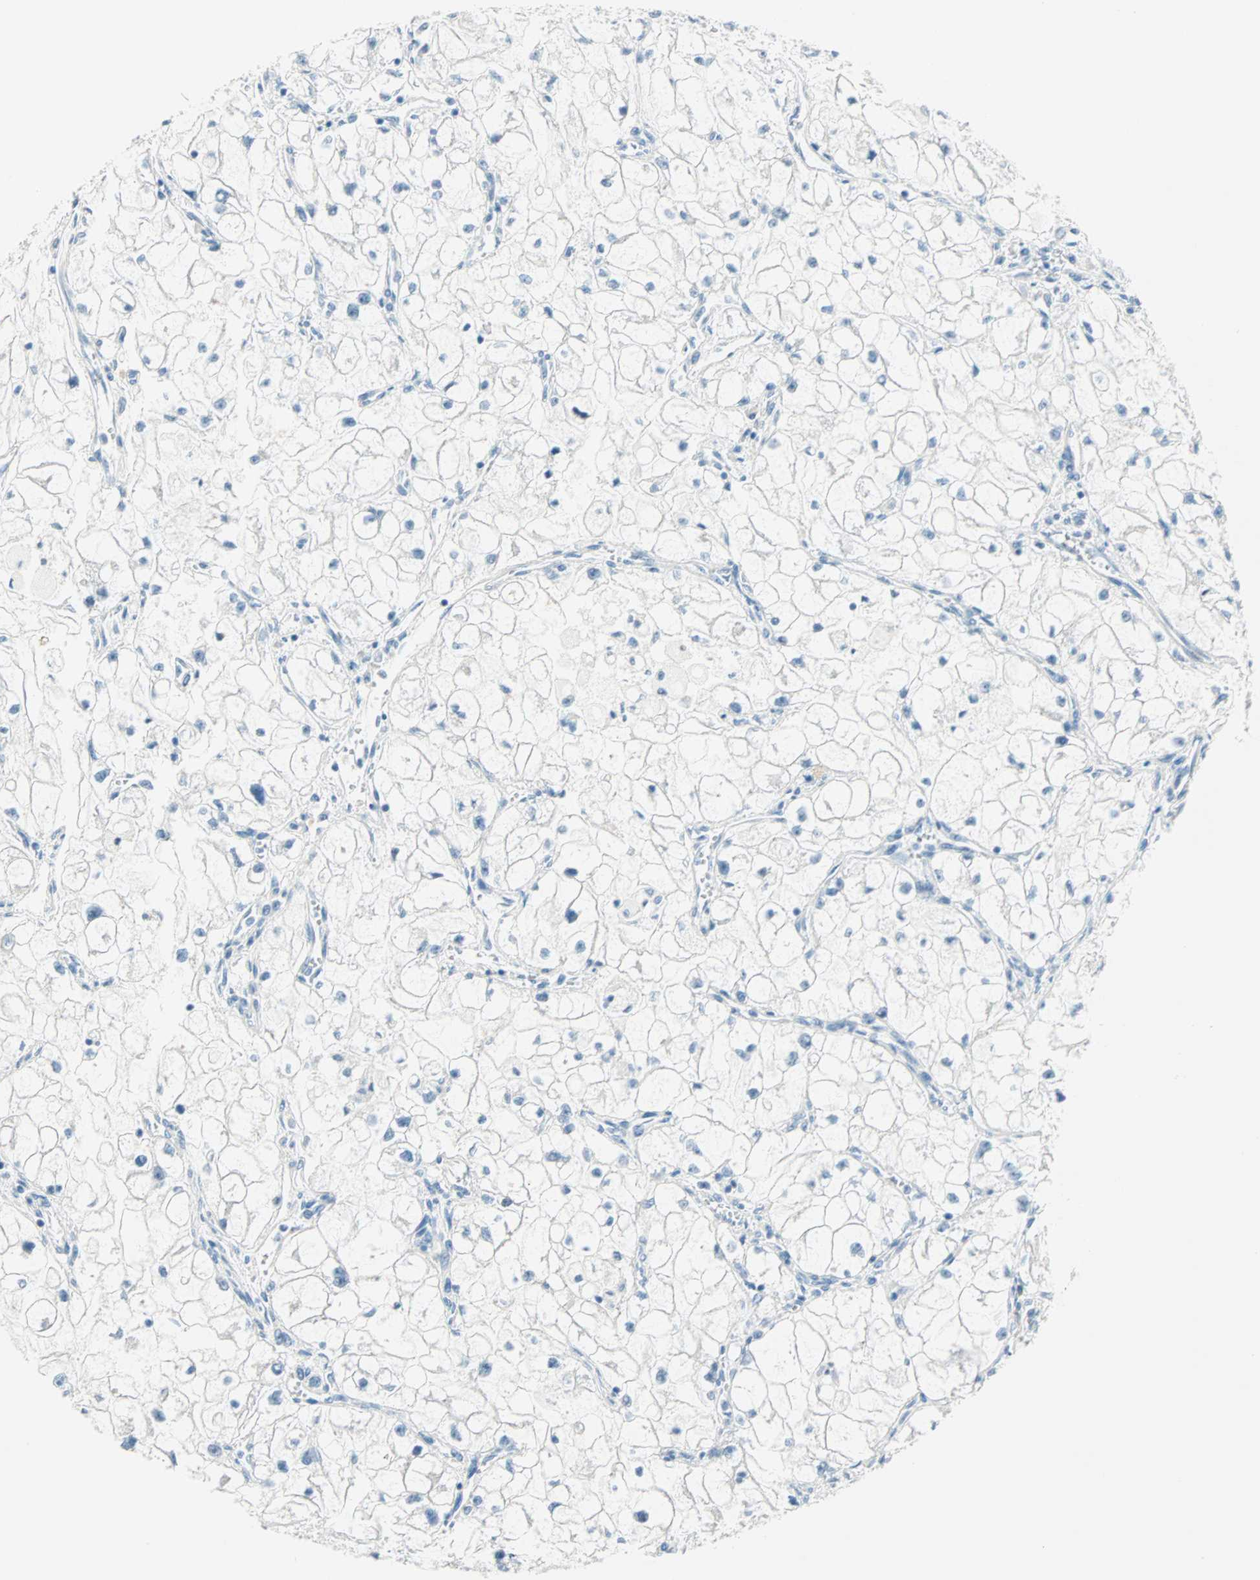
{"staining": {"intensity": "negative", "quantity": "none", "location": "none"}, "tissue": "renal cancer", "cell_type": "Tumor cells", "image_type": "cancer", "snomed": [{"axis": "morphology", "description": "Adenocarcinoma, NOS"}, {"axis": "topography", "description": "Kidney"}], "caption": "The immunohistochemistry histopathology image has no significant staining in tumor cells of renal cancer tissue.", "gene": "TMEM163", "patient": {"sex": "female", "age": 70}}